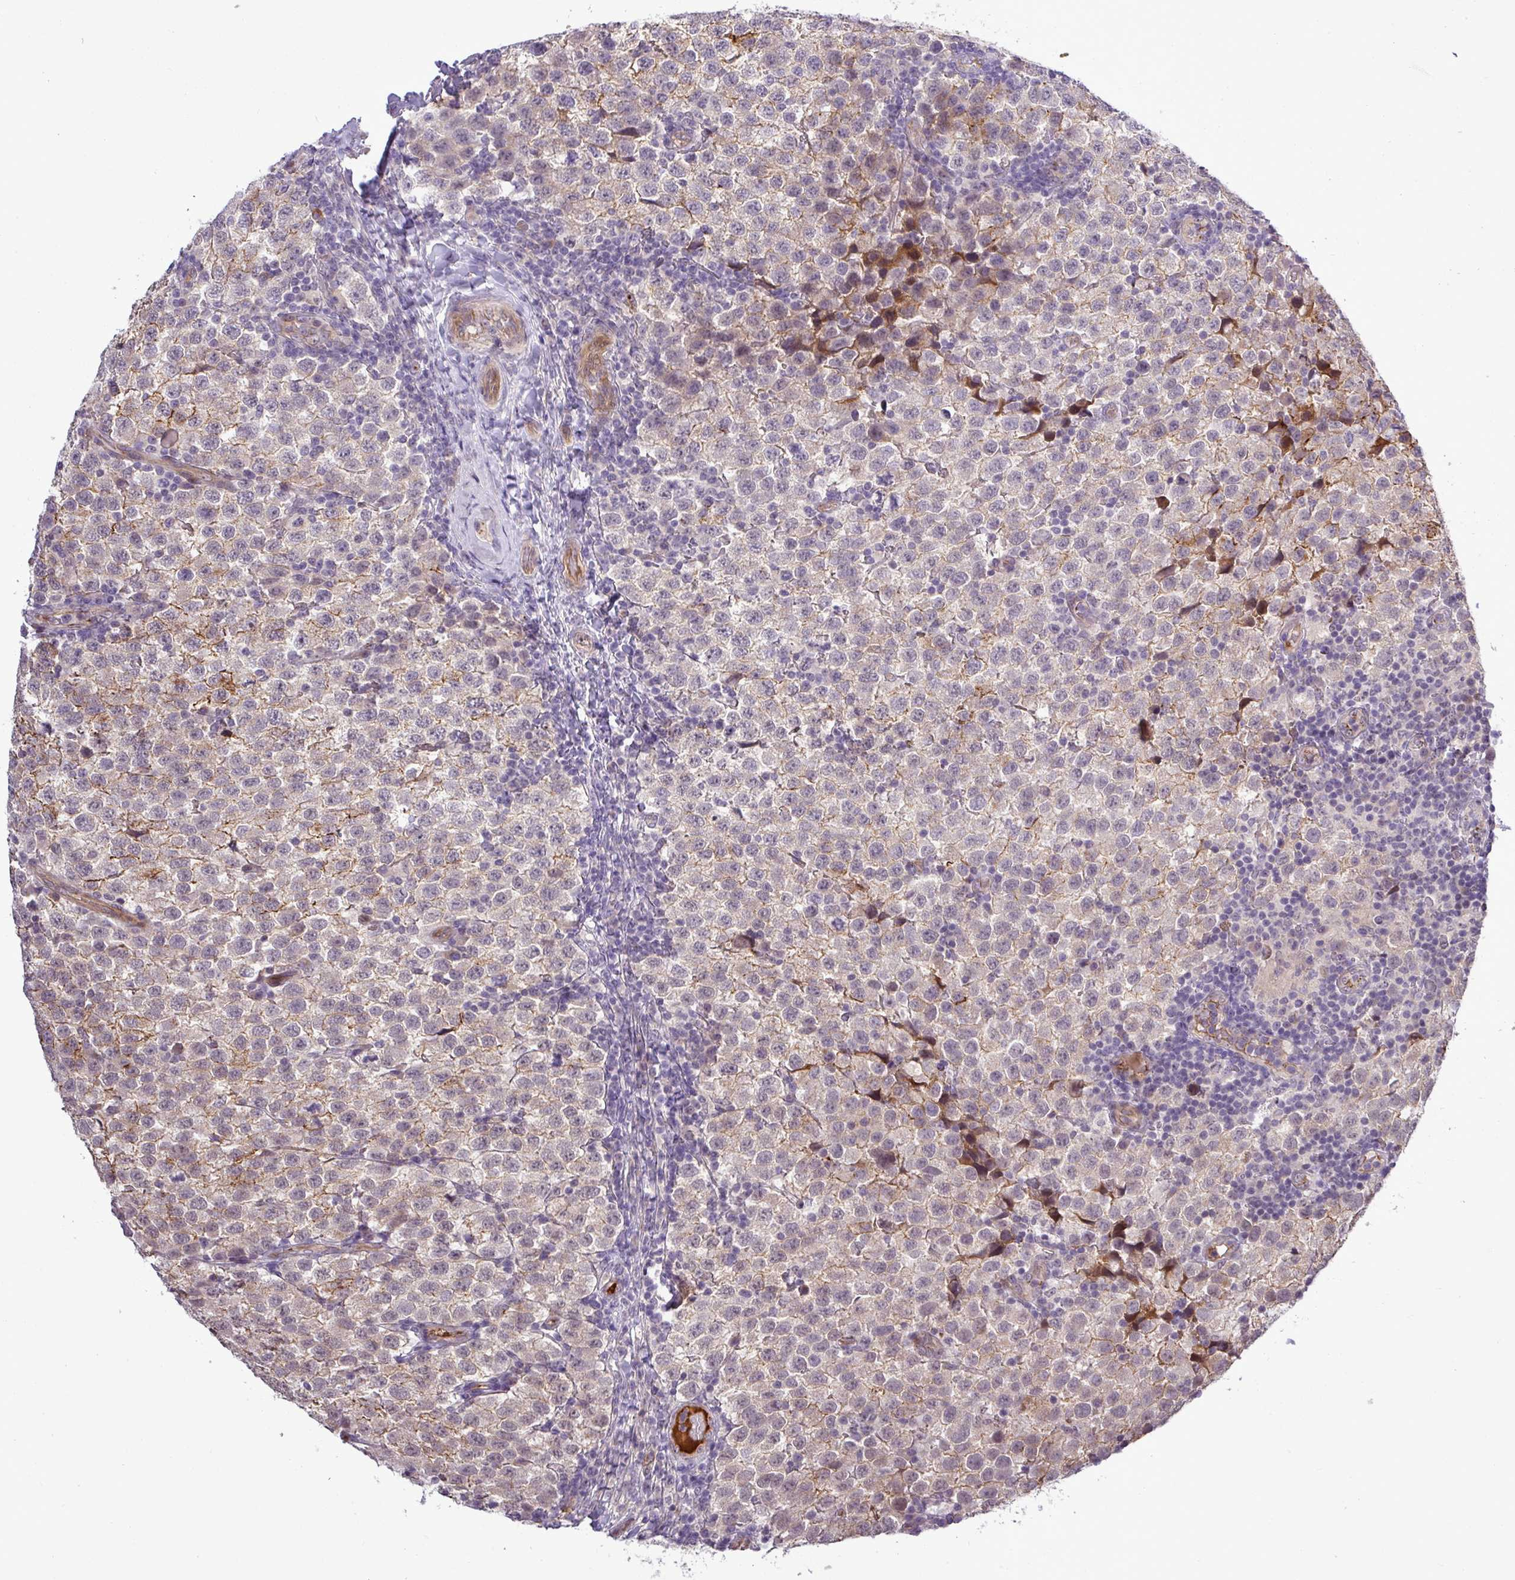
{"staining": {"intensity": "moderate", "quantity": "<25%", "location": "cytoplasmic/membranous"}, "tissue": "testis cancer", "cell_type": "Tumor cells", "image_type": "cancer", "snomed": [{"axis": "morphology", "description": "Seminoma, NOS"}, {"axis": "topography", "description": "Testis"}], "caption": "The histopathology image reveals staining of seminoma (testis), revealing moderate cytoplasmic/membranous protein staining (brown color) within tumor cells. (DAB IHC with brightfield microscopy, high magnification).", "gene": "PCDH1", "patient": {"sex": "male", "age": 34}}